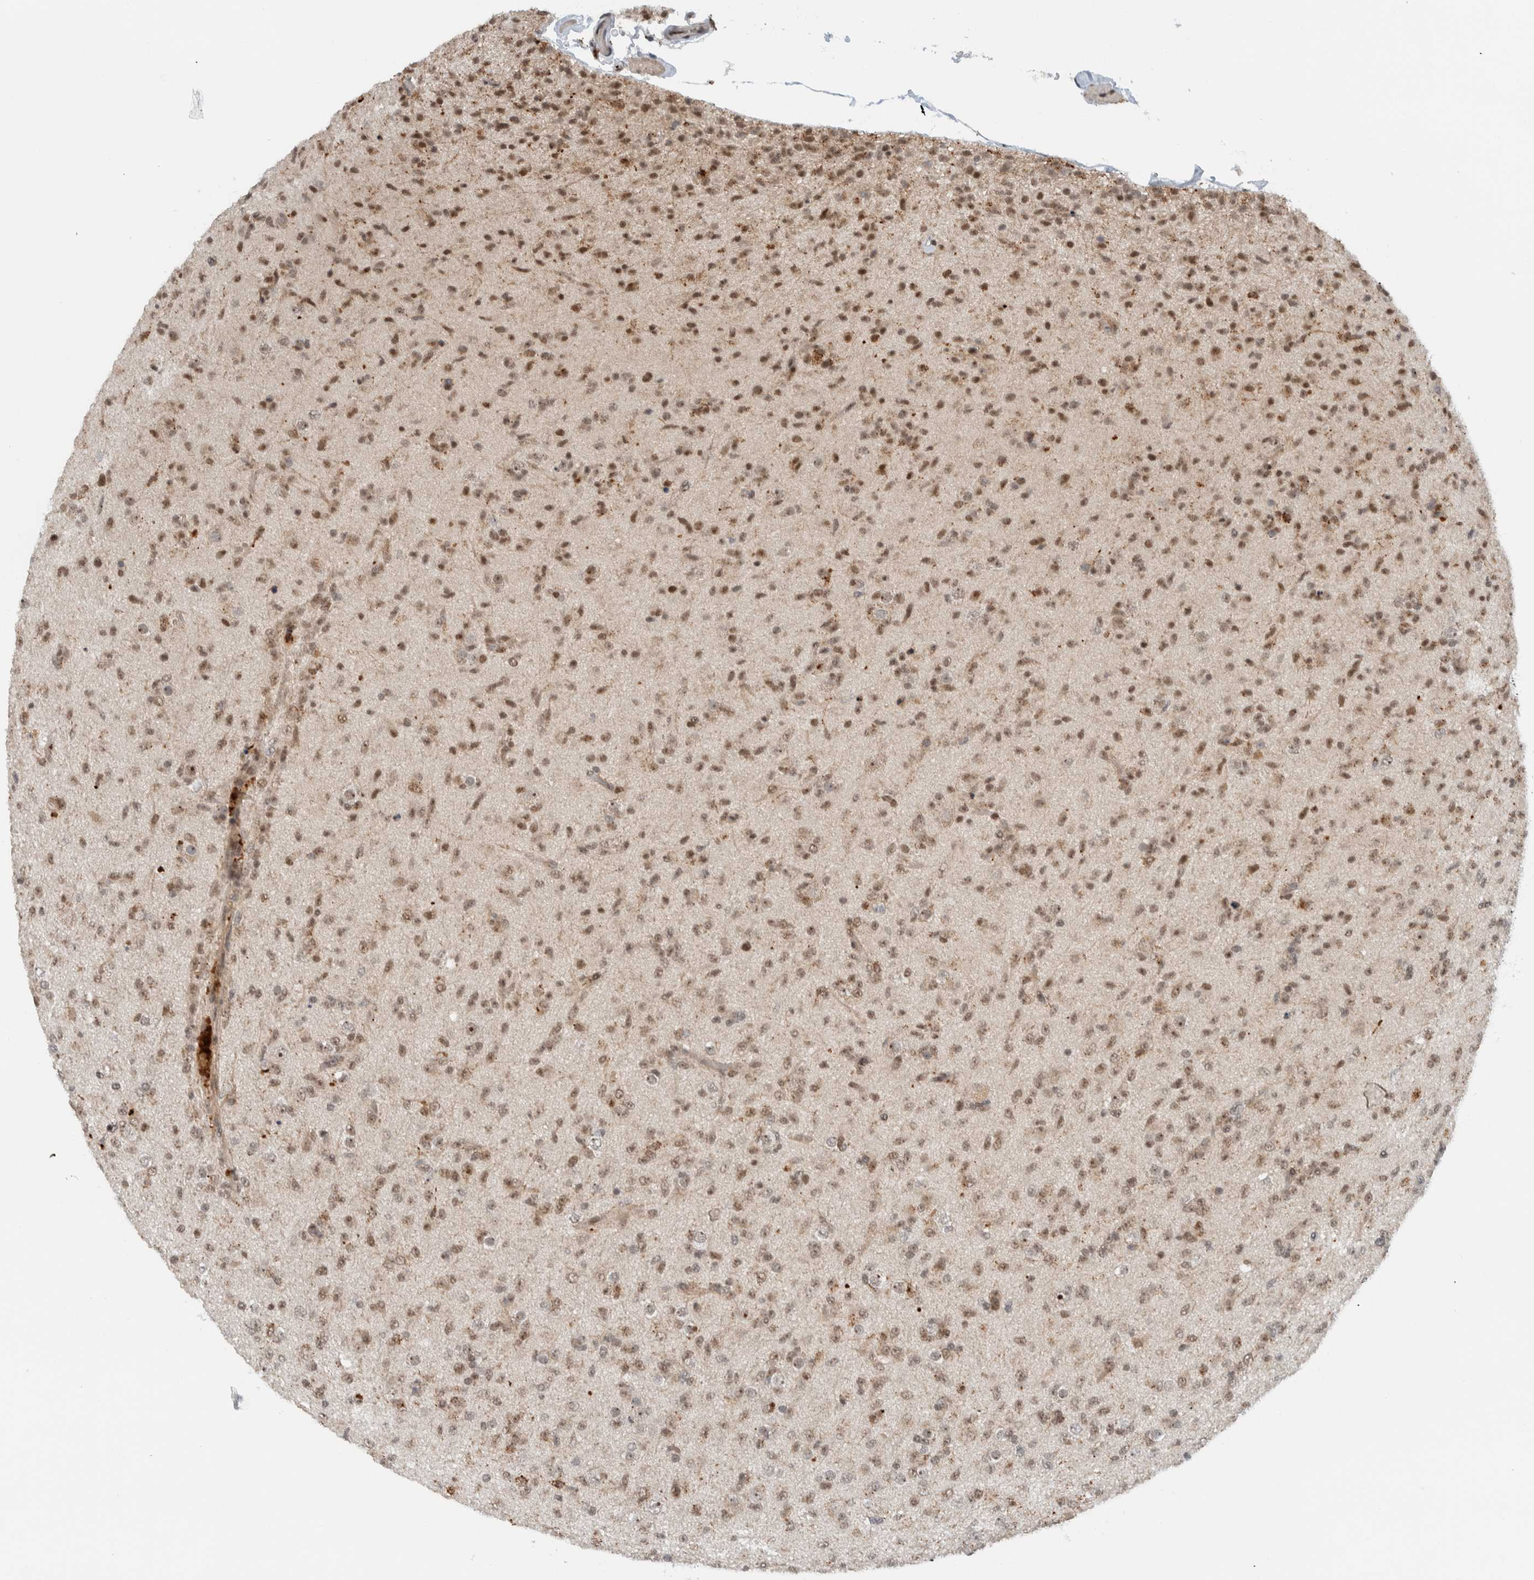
{"staining": {"intensity": "moderate", "quantity": ">75%", "location": "nuclear"}, "tissue": "glioma", "cell_type": "Tumor cells", "image_type": "cancer", "snomed": [{"axis": "morphology", "description": "Glioma, malignant, Low grade"}, {"axis": "topography", "description": "Brain"}], "caption": "Human malignant glioma (low-grade) stained for a protein (brown) reveals moderate nuclear positive staining in about >75% of tumor cells.", "gene": "ZFP91", "patient": {"sex": "male", "age": 65}}